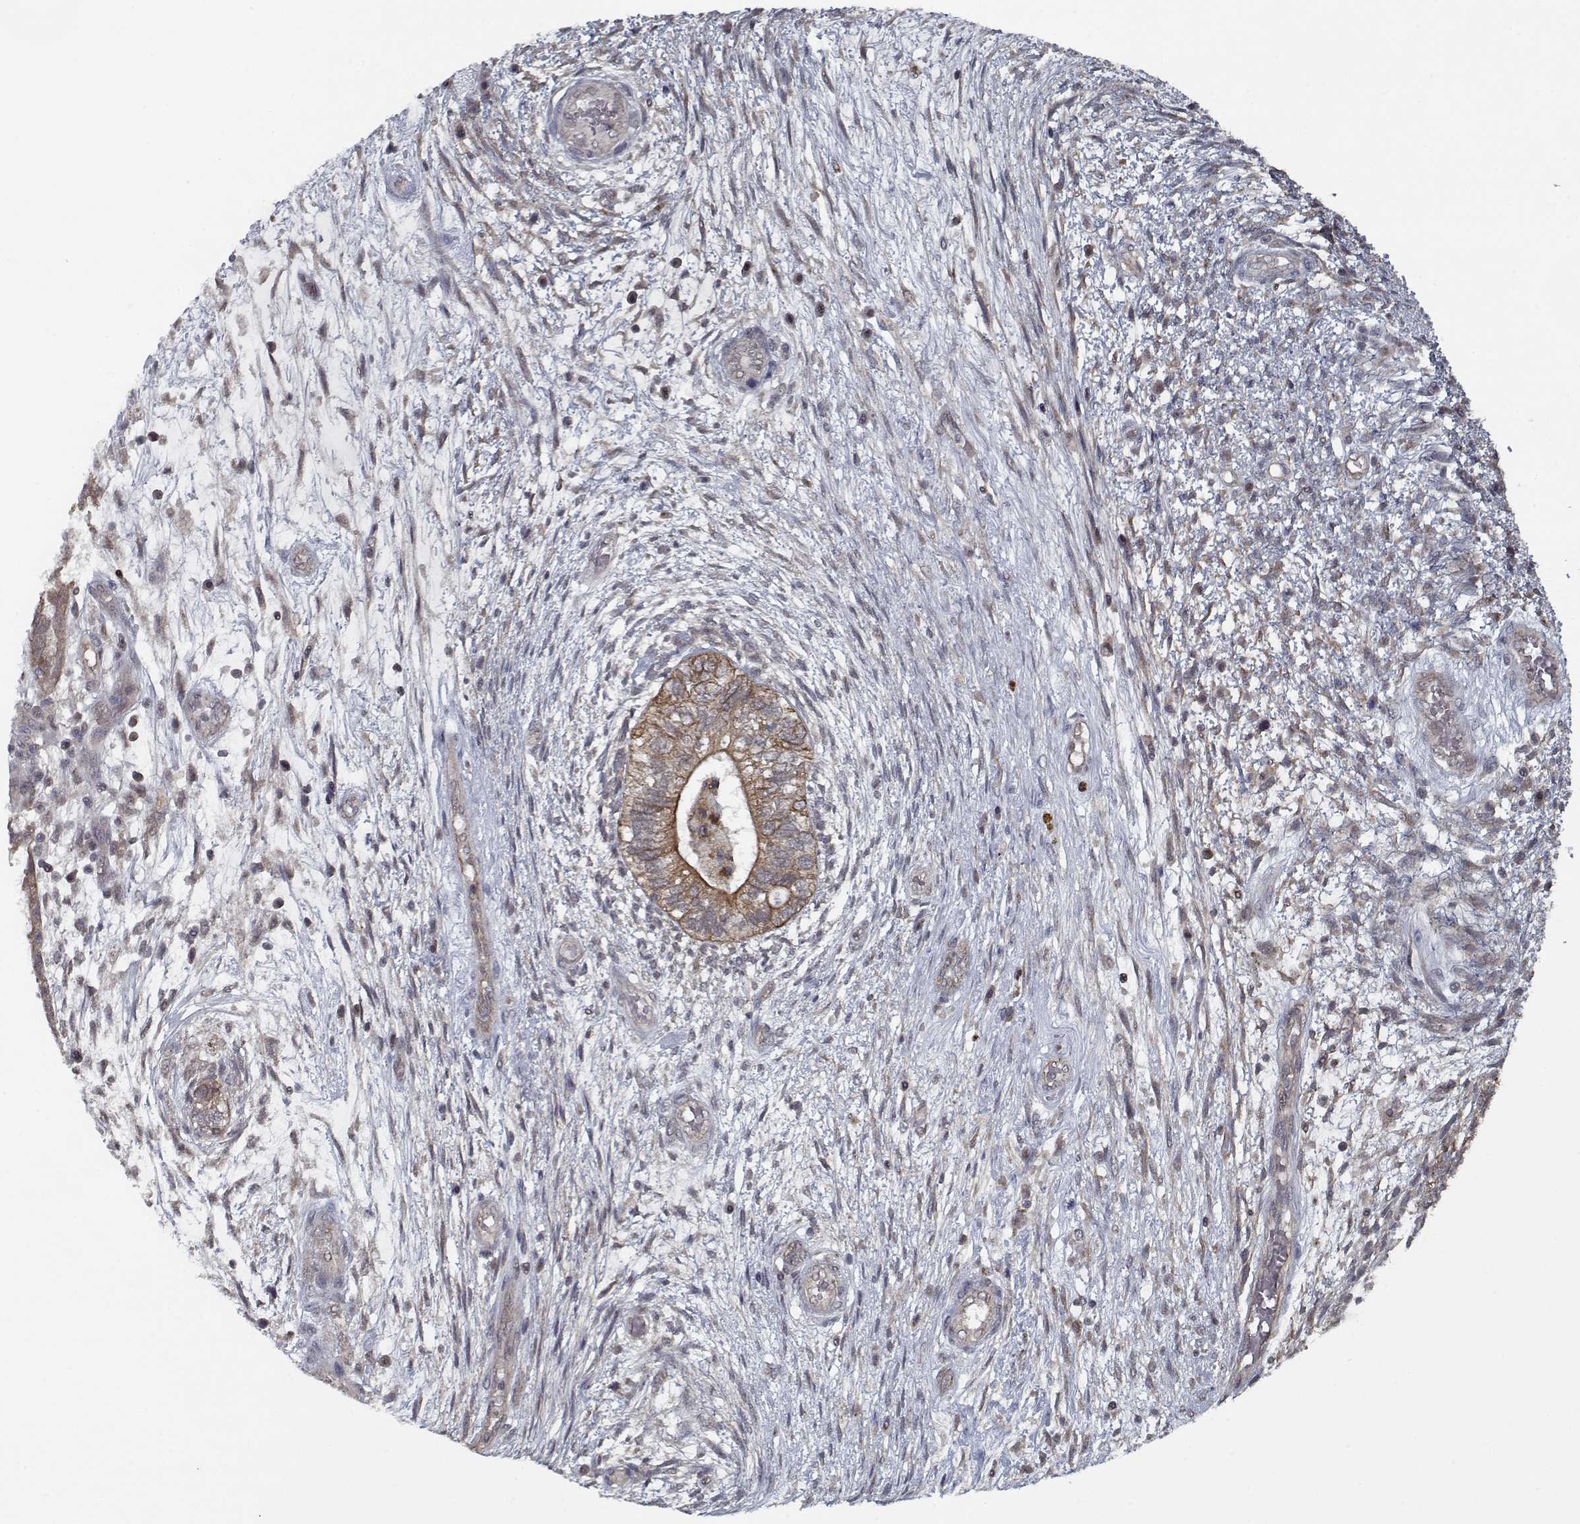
{"staining": {"intensity": "moderate", "quantity": ">75%", "location": "cytoplasmic/membranous"}, "tissue": "testis cancer", "cell_type": "Tumor cells", "image_type": "cancer", "snomed": [{"axis": "morphology", "description": "Normal tissue, NOS"}, {"axis": "morphology", "description": "Carcinoma, Embryonal, NOS"}, {"axis": "topography", "description": "Testis"}, {"axis": "topography", "description": "Epididymis"}], "caption": "Immunohistochemistry (IHC) micrograph of testis embryonal carcinoma stained for a protein (brown), which shows medium levels of moderate cytoplasmic/membranous expression in approximately >75% of tumor cells.", "gene": "NLK", "patient": {"sex": "male", "age": 32}}